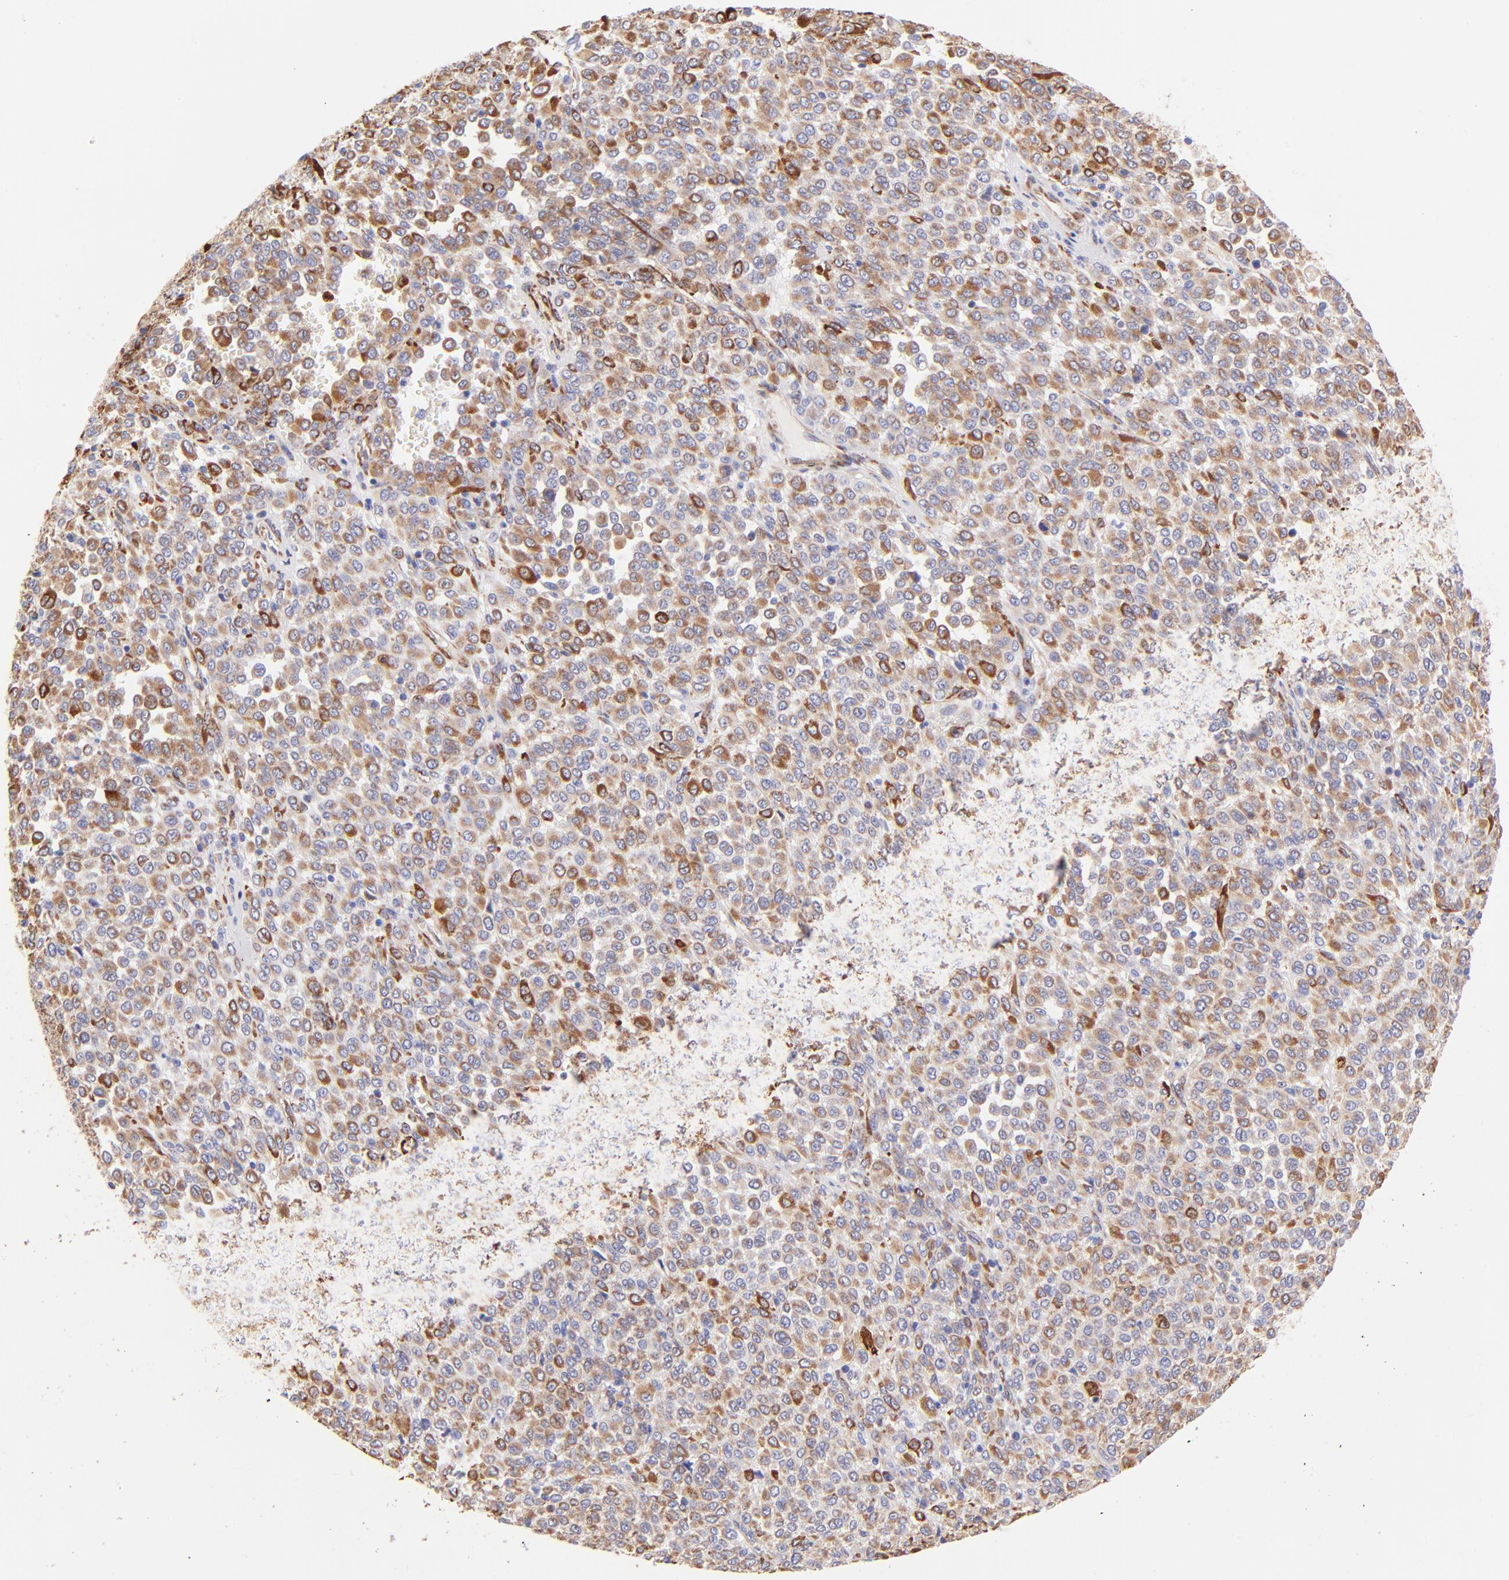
{"staining": {"intensity": "moderate", "quantity": ">75%", "location": "cytoplasmic/membranous"}, "tissue": "melanoma", "cell_type": "Tumor cells", "image_type": "cancer", "snomed": [{"axis": "morphology", "description": "Malignant melanoma, Metastatic site"}, {"axis": "topography", "description": "Pancreas"}], "caption": "Melanoma tissue exhibits moderate cytoplasmic/membranous expression in about >75% of tumor cells", "gene": "SPARC", "patient": {"sex": "female", "age": 30}}